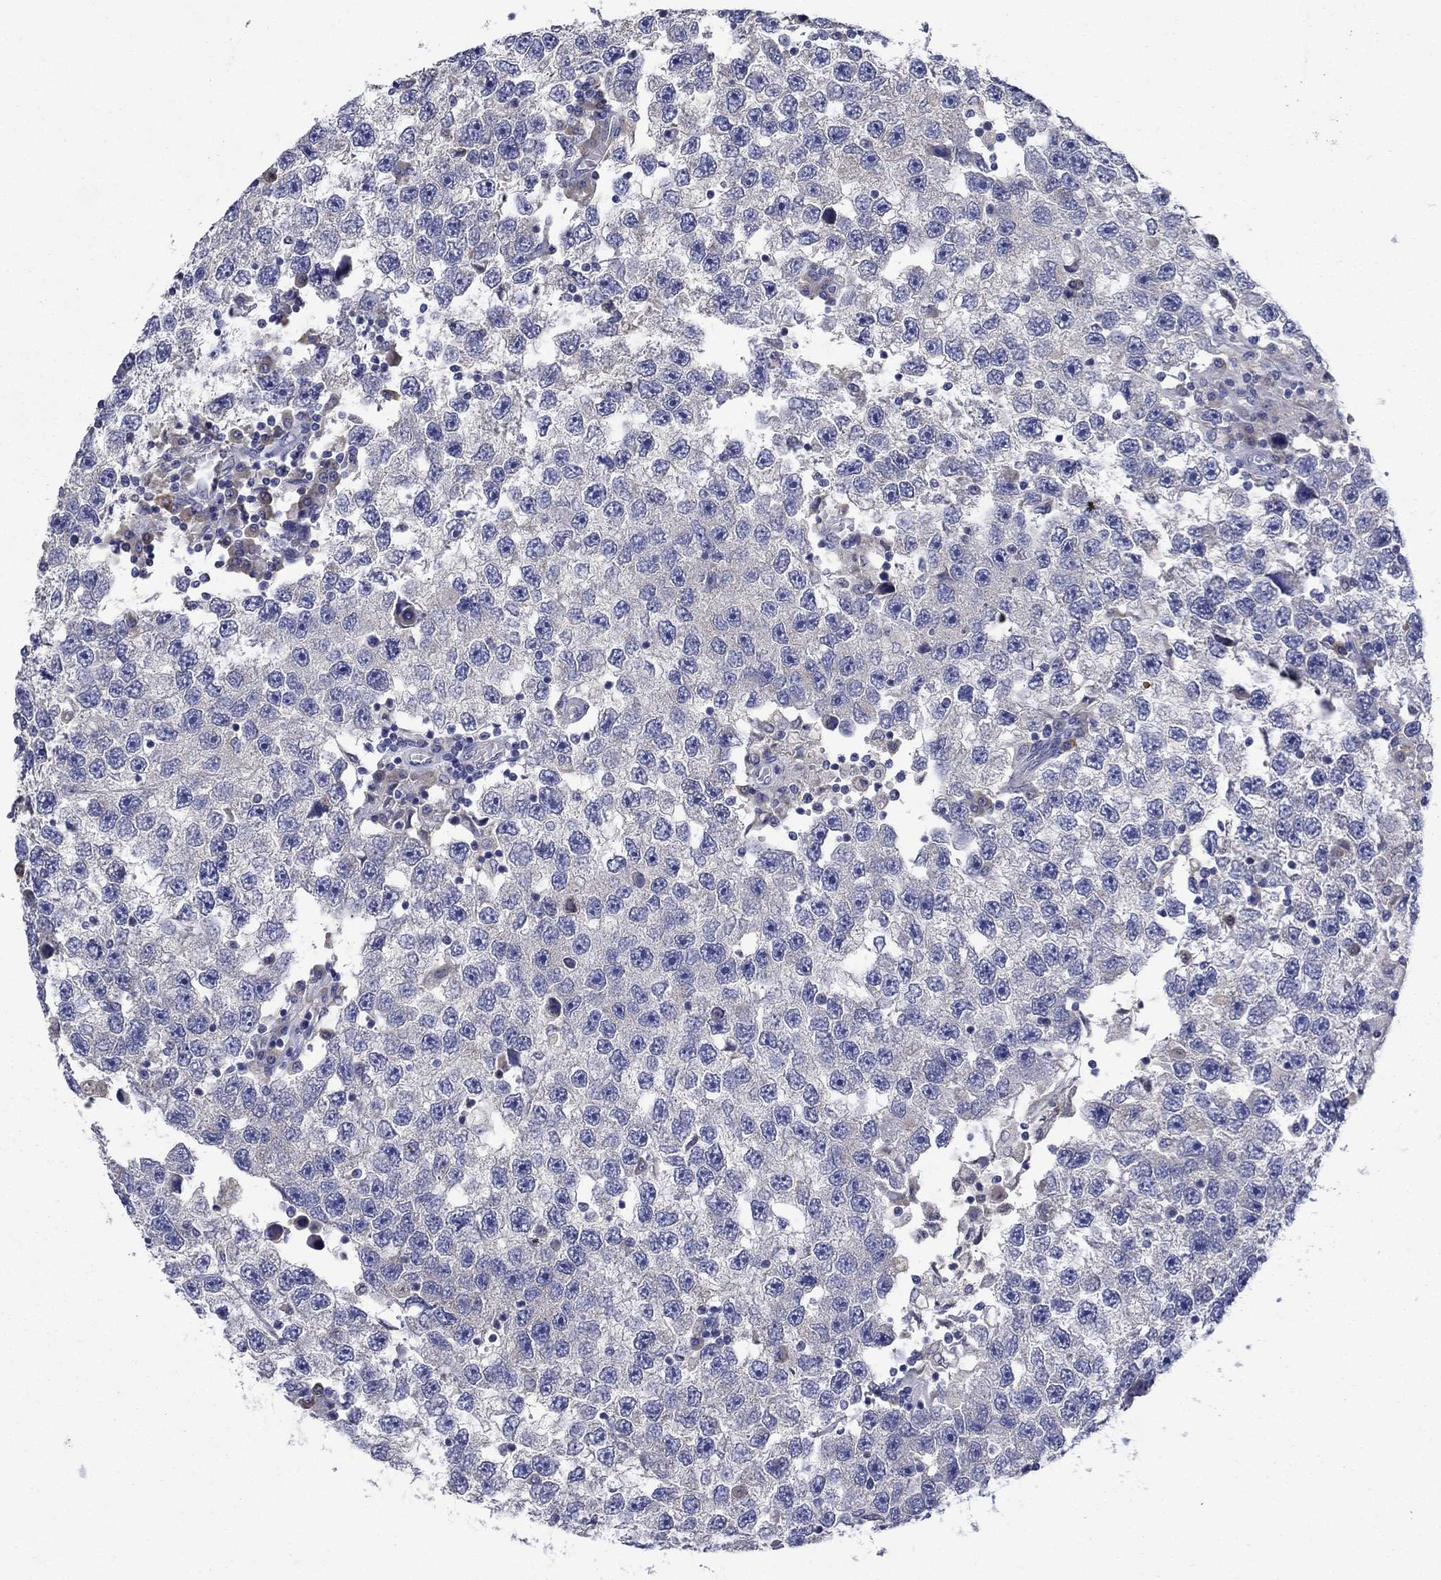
{"staining": {"intensity": "negative", "quantity": "none", "location": "none"}, "tissue": "testis cancer", "cell_type": "Tumor cells", "image_type": "cancer", "snomed": [{"axis": "morphology", "description": "Seminoma, NOS"}, {"axis": "topography", "description": "Testis"}], "caption": "IHC photomicrograph of neoplastic tissue: testis seminoma stained with DAB (3,3'-diaminobenzidine) exhibits no significant protein staining in tumor cells. (Immunohistochemistry, brightfield microscopy, high magnification).", "gene": "SULT2B1", "patient": {"sex": "male", "age": 26}}